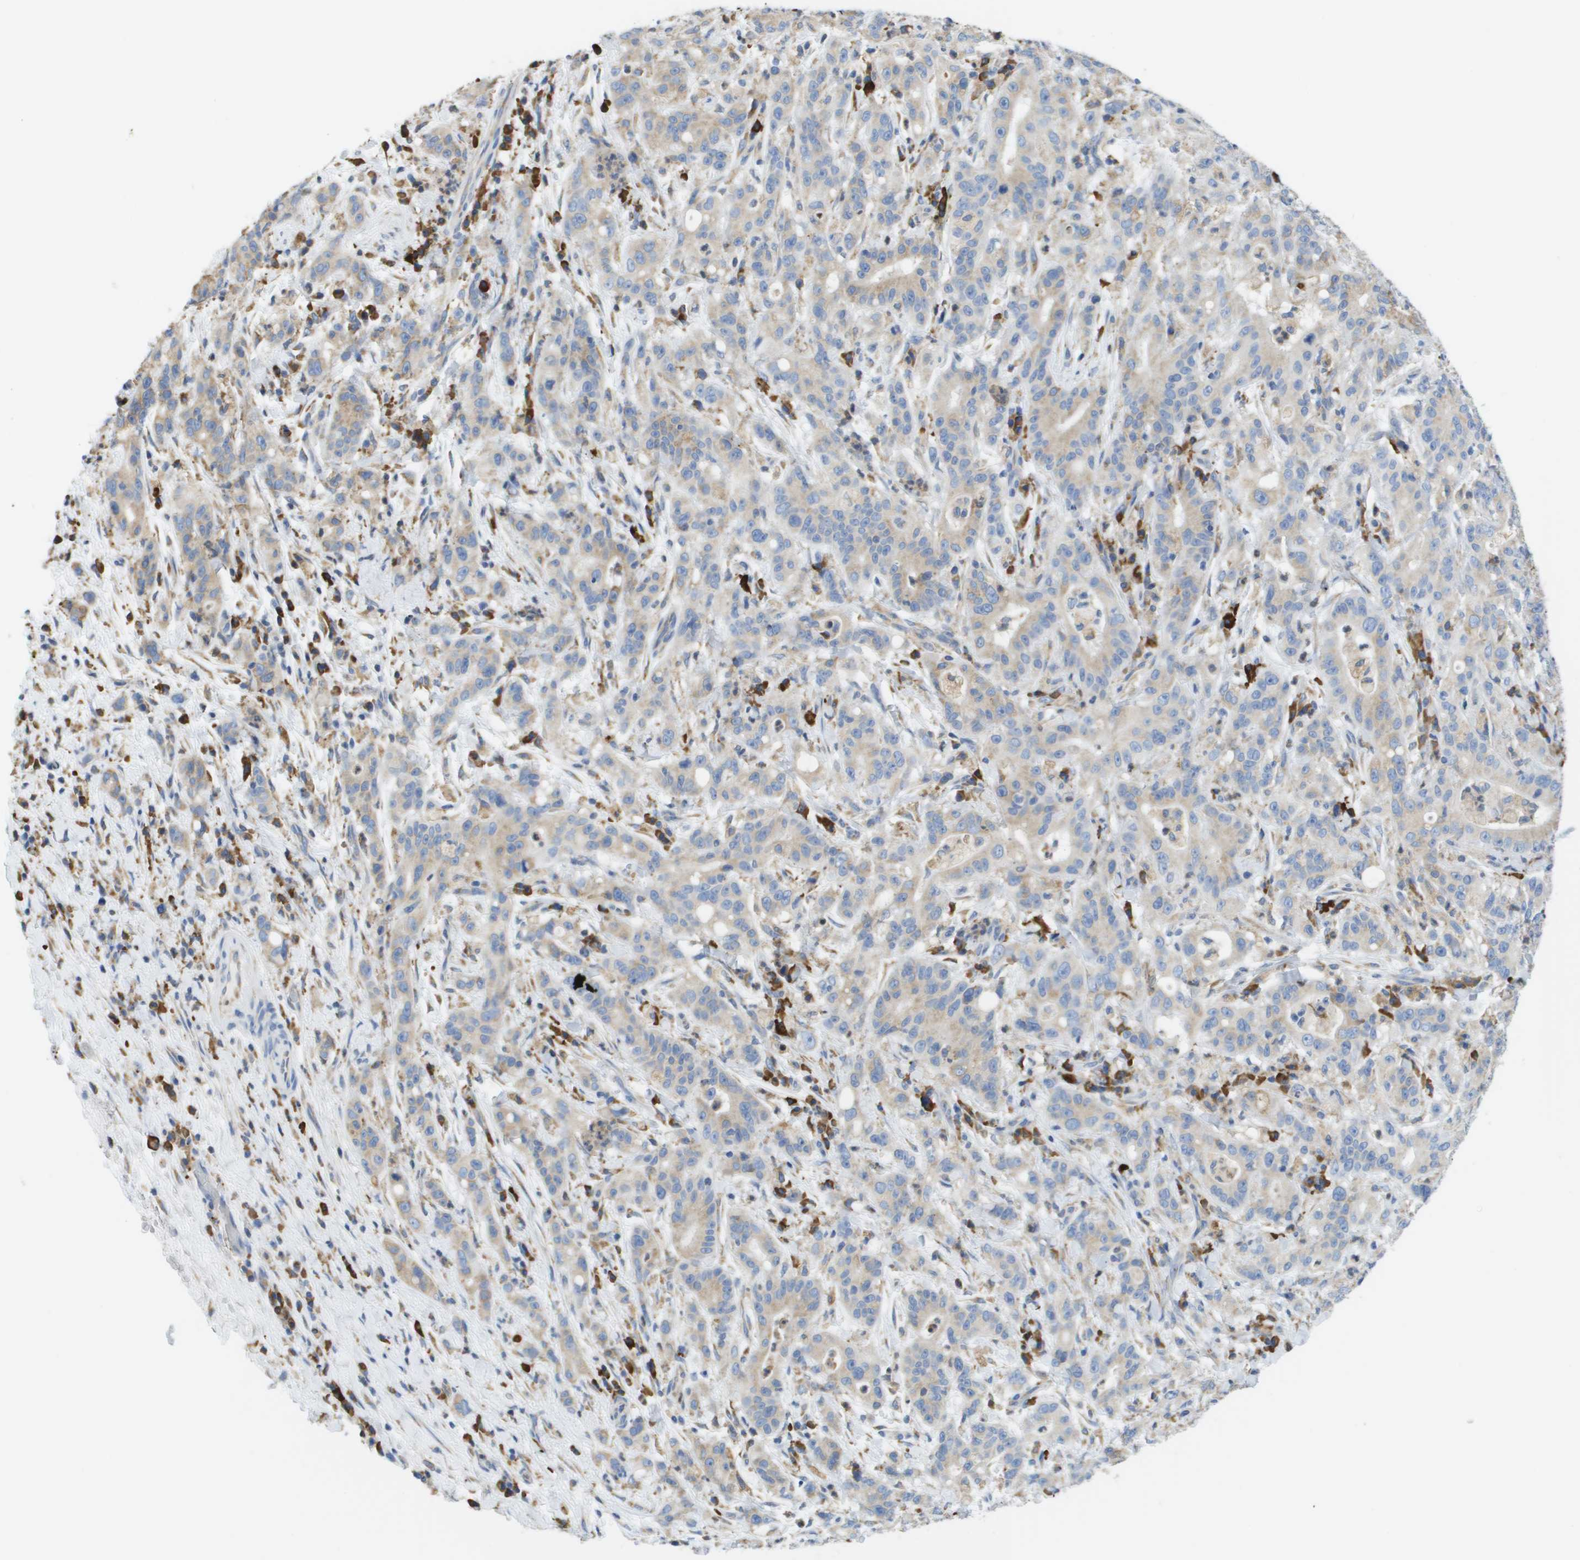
{"staining": {"intensity": "weak", "quantity": ">75%", "location": "cytoplasmic/membranous"}, "tissue": "liver cancer", "cell_type": "Tumor cells", "image_type": "cancer", "snomed": [{"axis": "morphology", "description": "Cholangiocarcinoma"}, {"axis": "topography", "description": "Liver"}], "caption": "IHC image of neoplastic tissue: liver cancer (cholangiocarcinoma) stained using immunohistochemistry demonstrates low levels of weak protein expression localized specifically in the cytoplasmic/membranous of tumor cells, appearing as a cytoplasmic/membranous brown color.", "gene": "SDR42E1", "patient": {"sex": "female", "age": 38}}